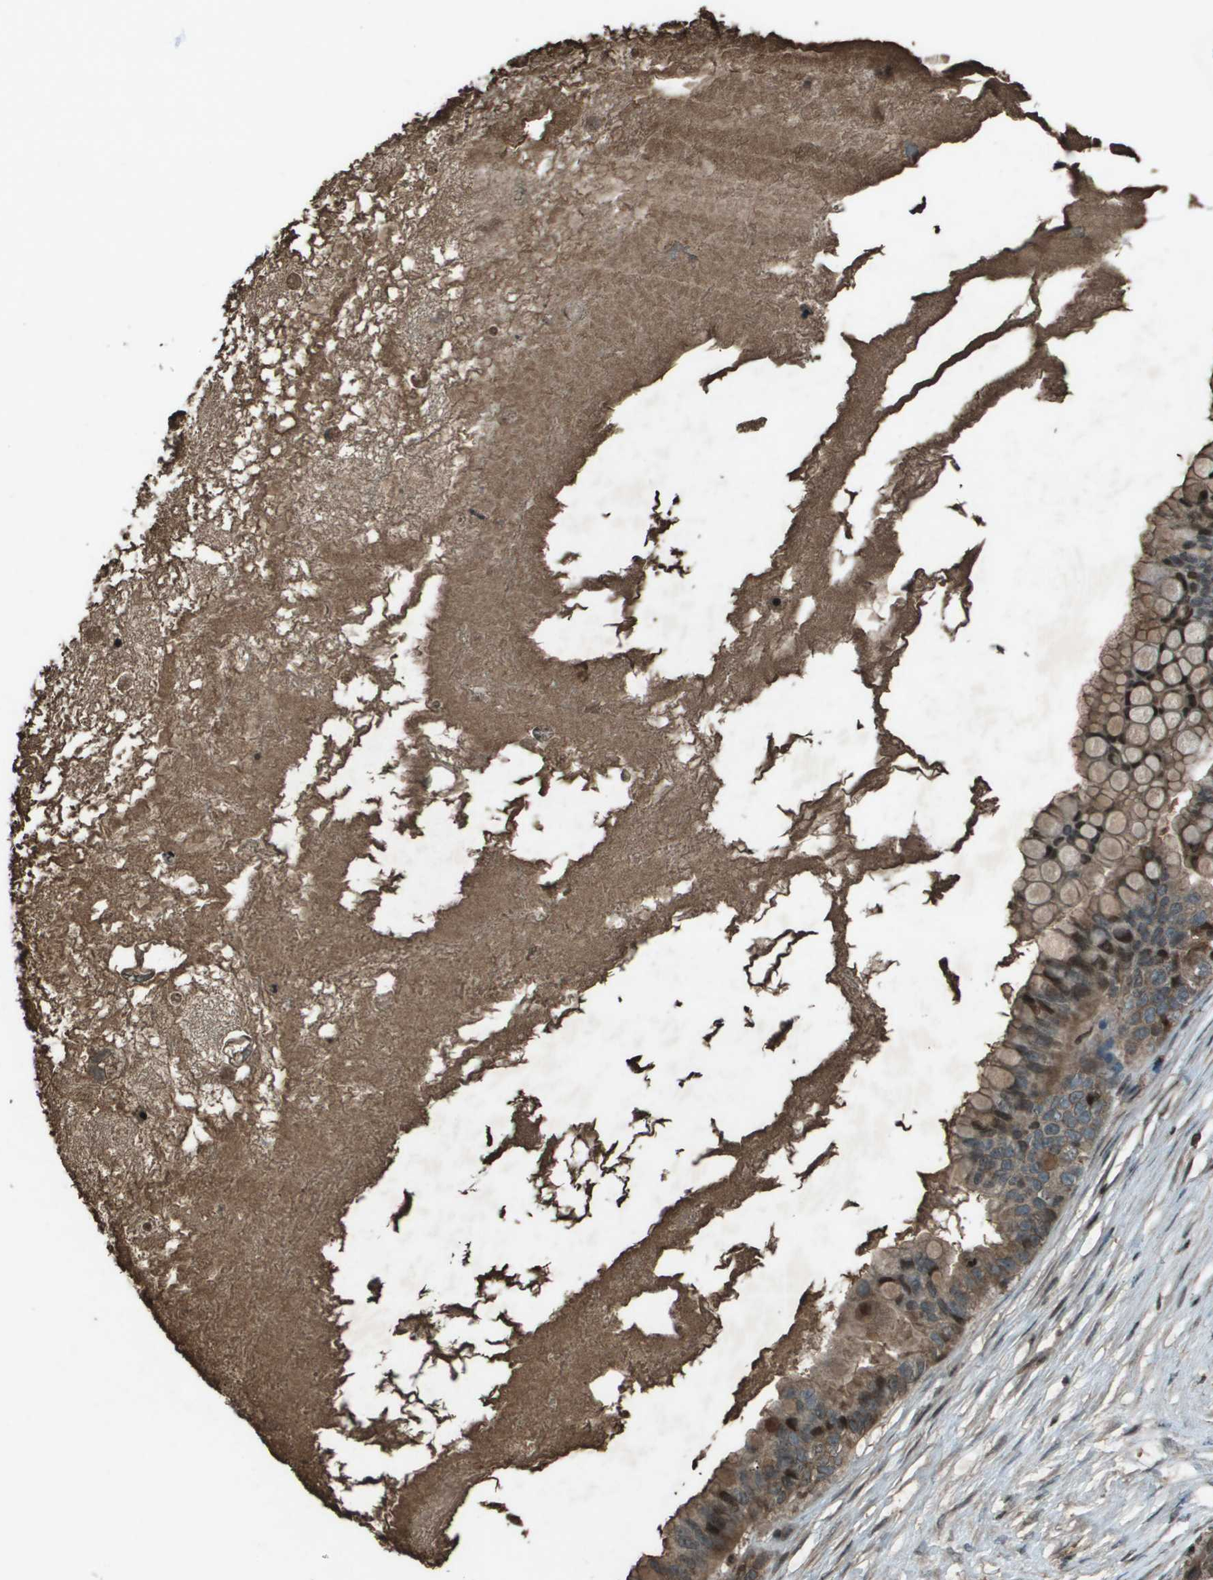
{"staining": {"intensity": "moderate", "quantity": ">75%", "location": "cytoplasmic/membranous,nuclear"}, "tissue": "ovarian cancer", "cell_type": "Tumor cells", "image_type": "cancer", "snomed": [{"axis": "morphology", "description": "Cystadenocarcinoma, mucinous, NOS"}, {"axis": "topography", "description": "Ovary"}], "caption": "High-power microscopy captured an immunohistochemistry (IHC) histopathology image of mucinous cystadenocarcinoma (ovarian), revealing moderate cytoplasmic/membranous and nuclear expression in about >75% of tumor cells.", "gene": "CXCL12", "patient": {"sex": "female", "age": 80}}